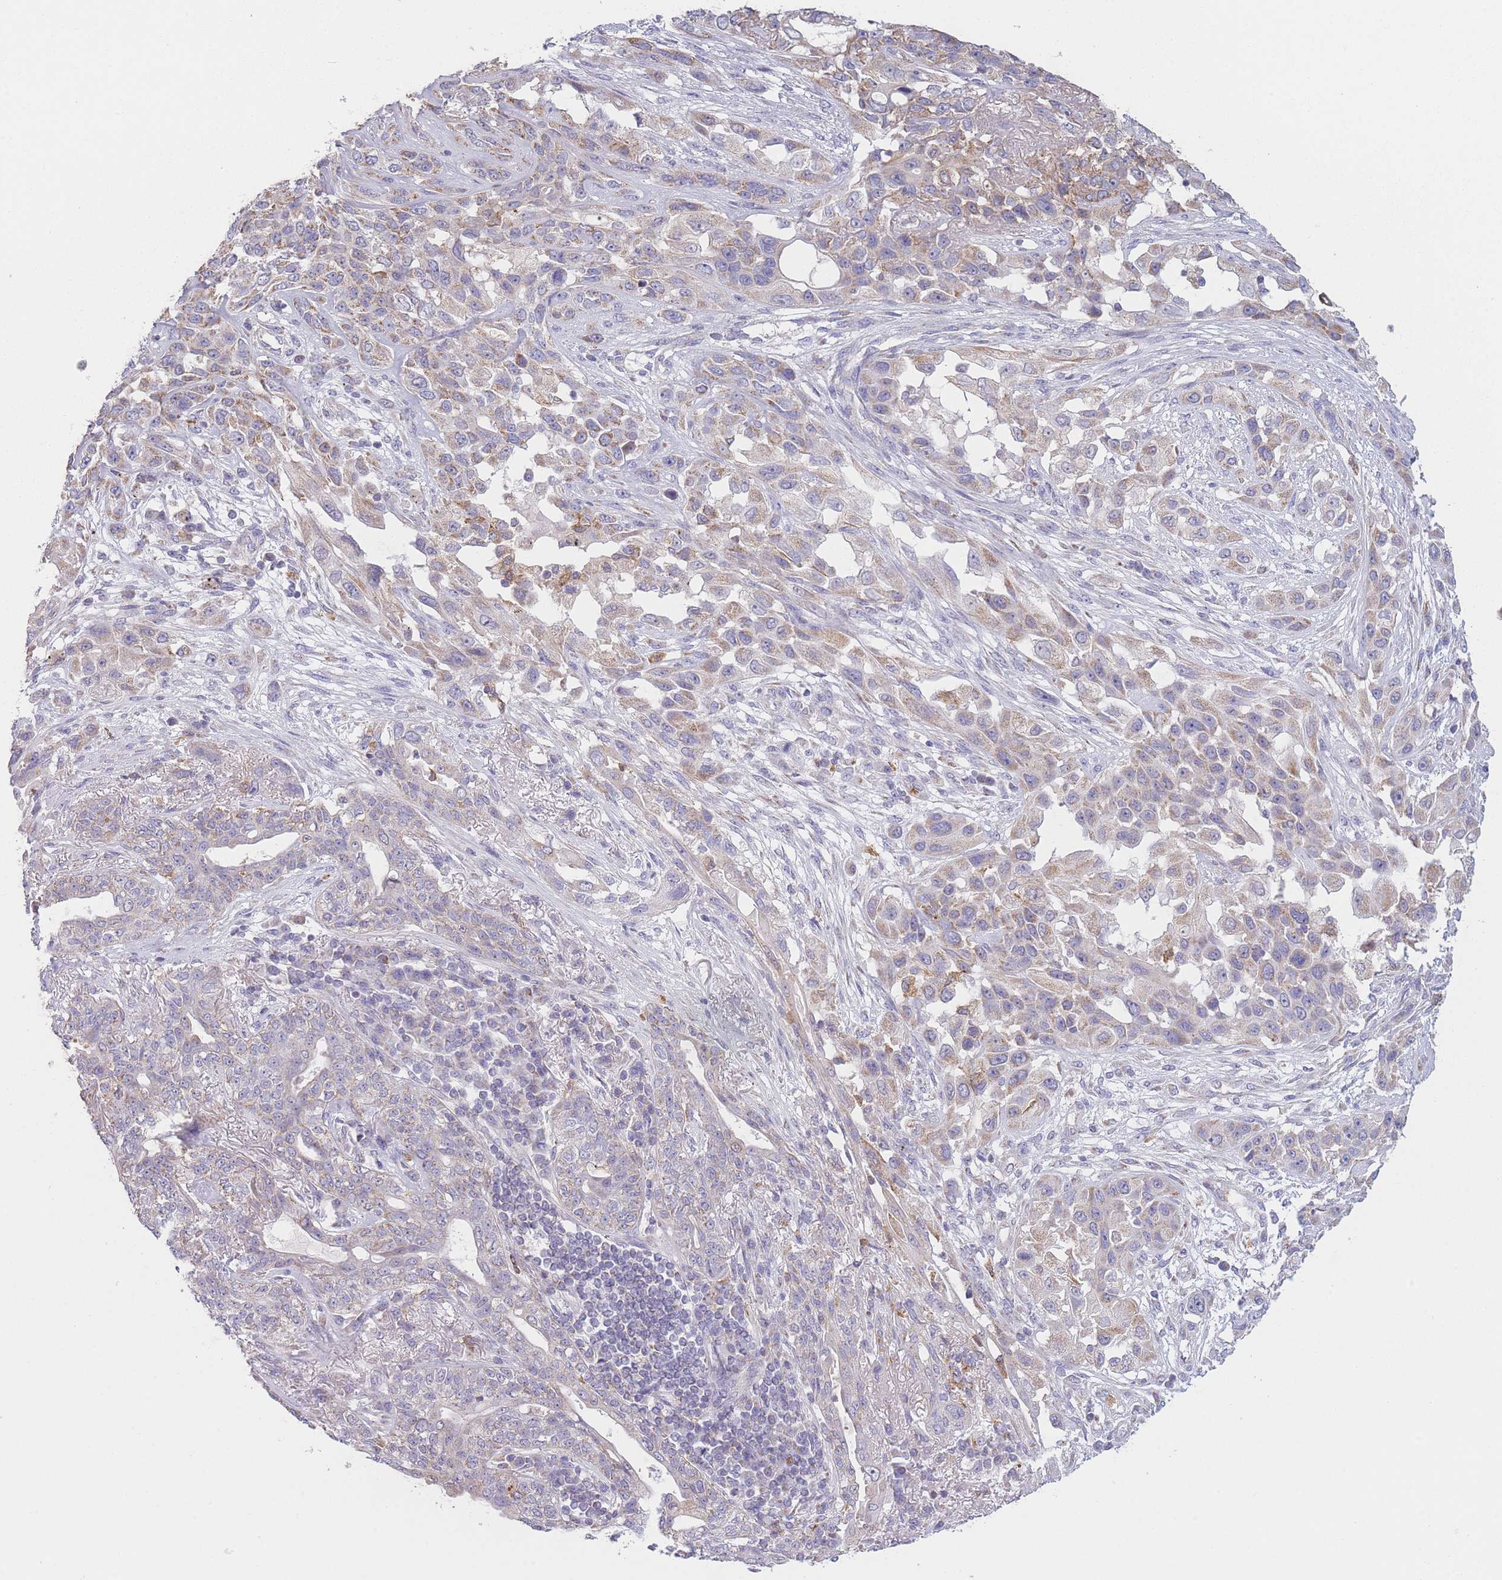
{"staining": {"intensity": "weak", "quantity": "25%-75%", "location": "cytoplasmic/membranous"}, "tissue": "lung cancer", "cell_type": "Tumor cells", "image_type": "cancer", "snomed": [{"axis": "morphology", "description": "Squamous cell carcinoma, NOS"}, {"axis": "topography", "description": "Lung"}], "caption": "Immunohistochemical staining of human squamous cell carcinoma (lung) displays weak cytoplasmic/membranous protein staining in approximately 25%-75% of tumor cells.", "gene": "PRAM1", "patient": {"sex": "female", "age": 70}}